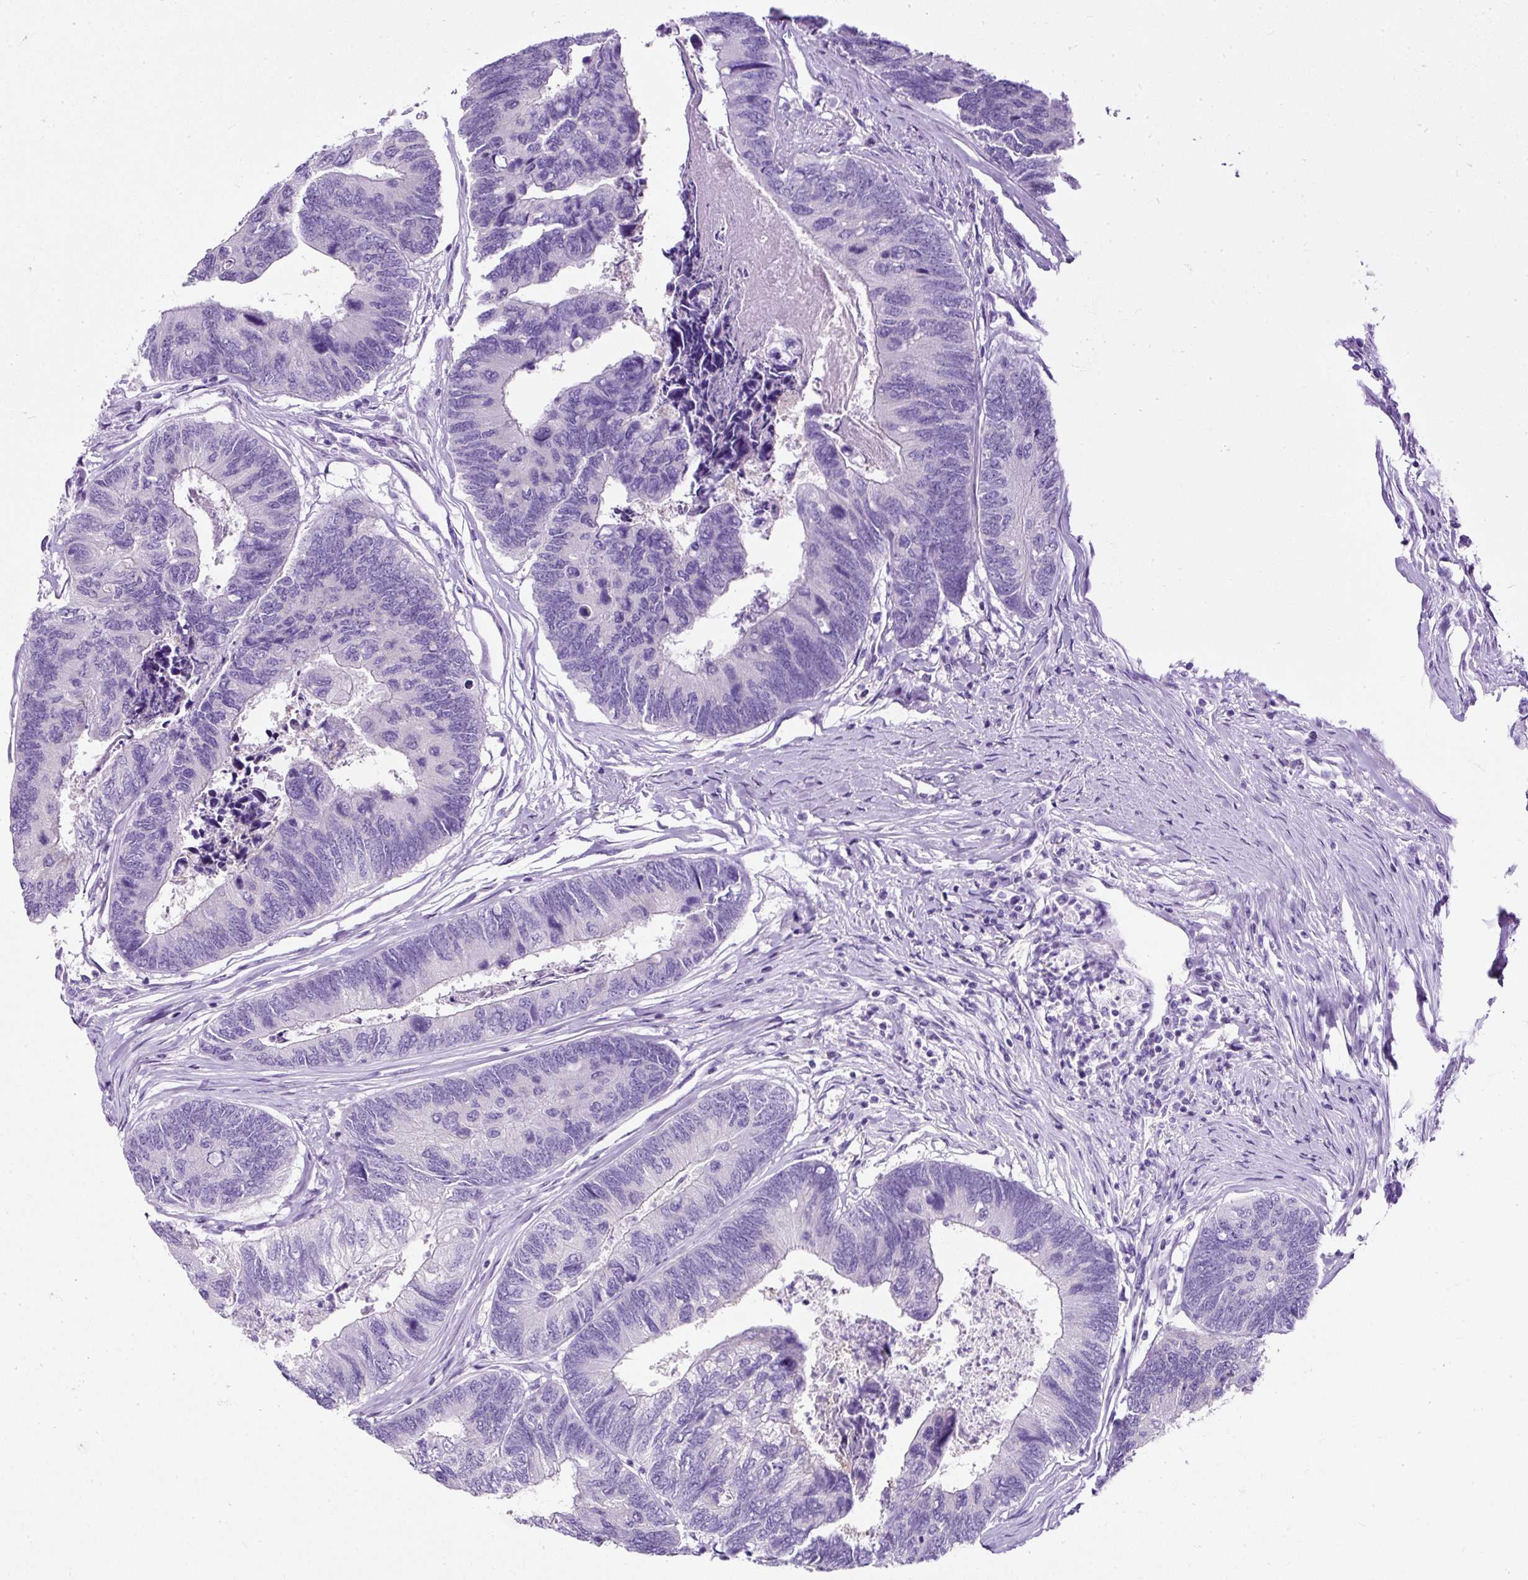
{"staining": {"intensity": "negative", "quantity": "none", "location": "none"}, "tissue": "colorectal cancer", "cell_type": "Tumor cells", "image_type": "cancer", "snomed": [{"axis": "morphology", "description": "Adenocarcinoma, NOS"}, {"axis": "topography", "description": "Colon"}], "caption": "This is an immunohistochemistry image of adenocarcinoma (colorectal). There is no expression in tumor cells.", "gene": "STOX2", "patient": {"sex": "female", "age": 67}}